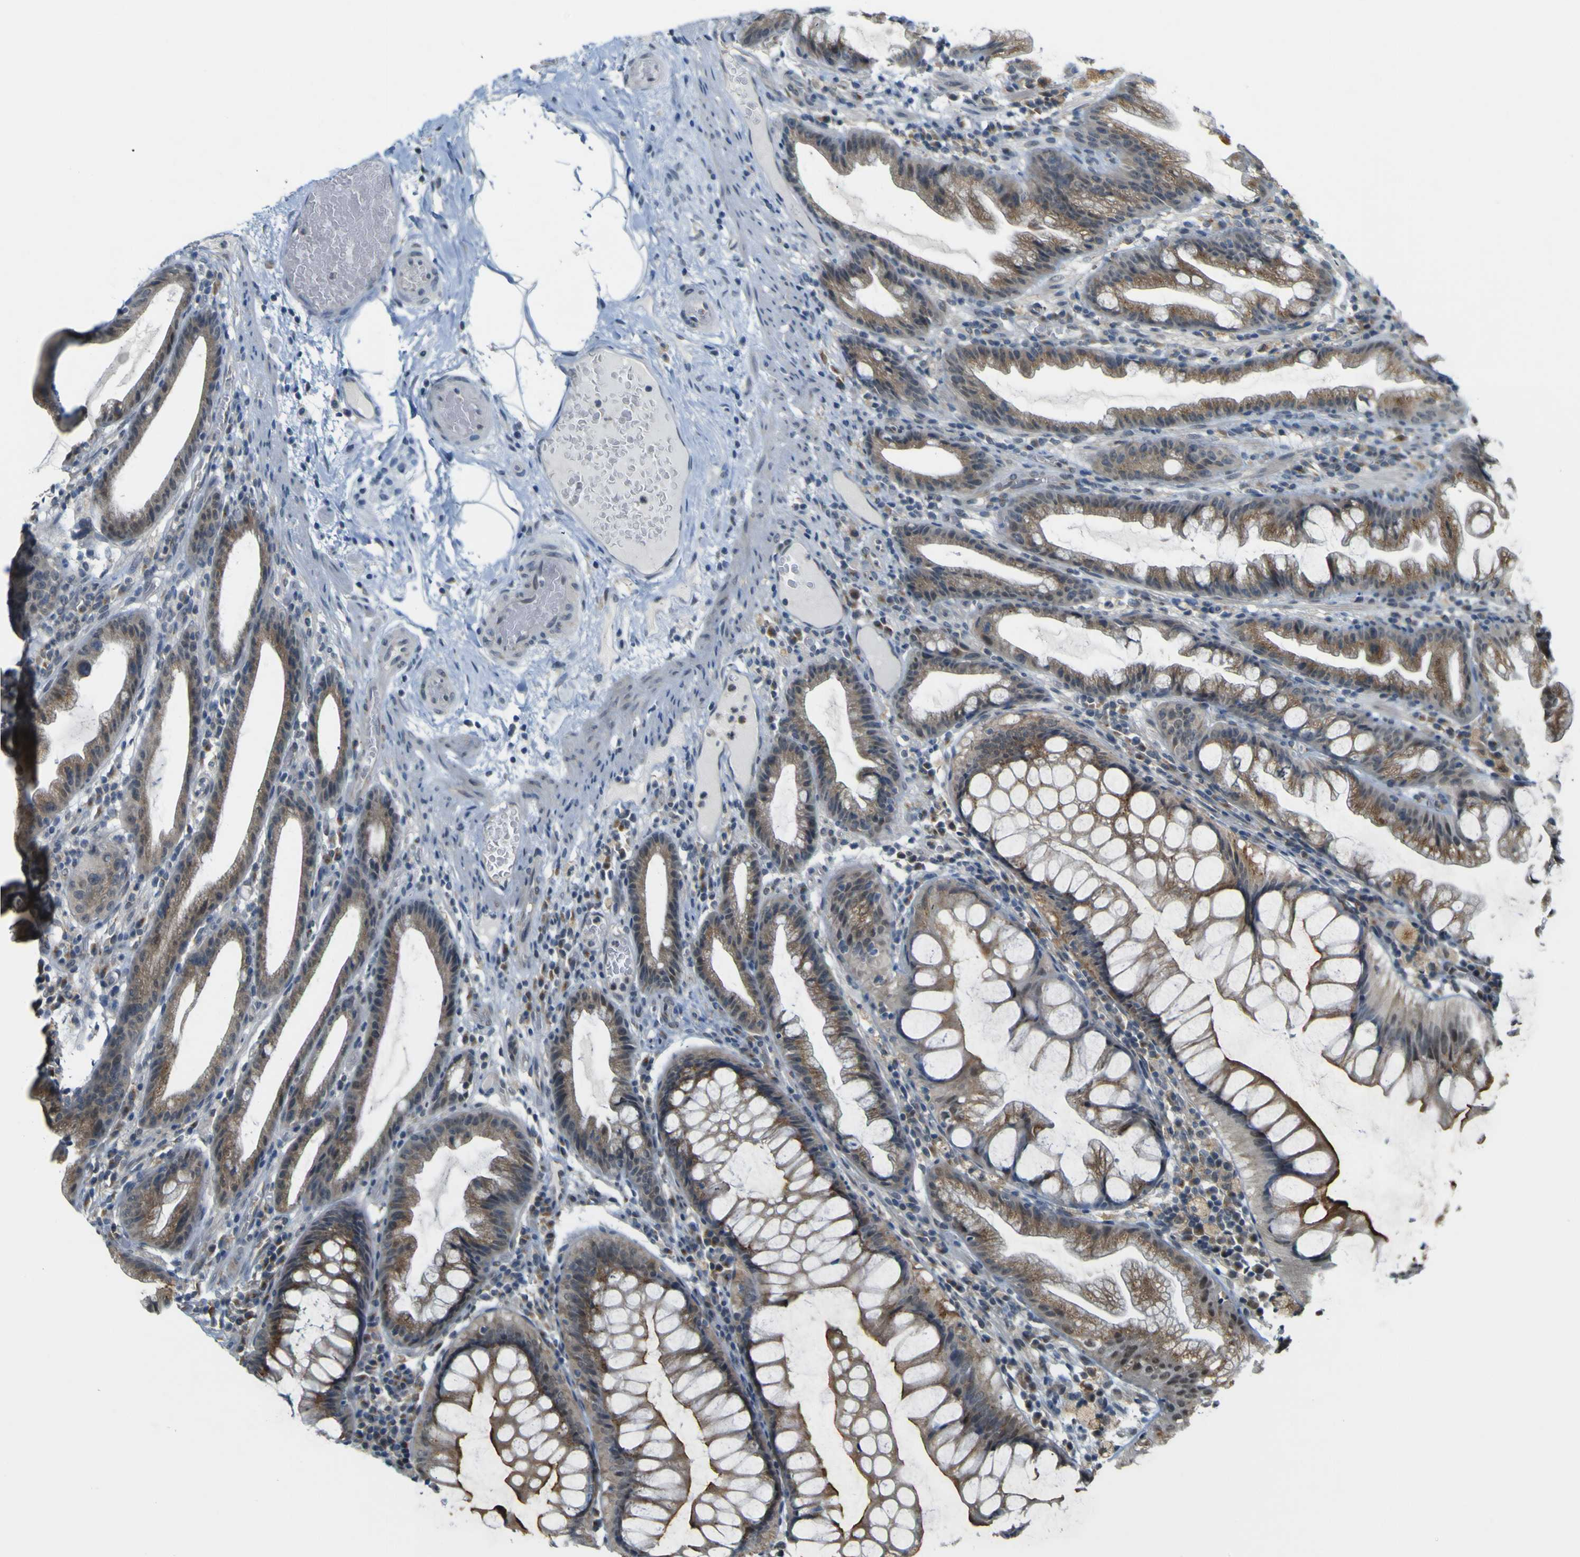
{"staining": {"intensity": "negative", "quantity": "none", "location": "none"}, "tissue": "colon", "cell_type": "Endothelial cells", "image_type": "normal", "snomed": [{"axis": "morphology", "description": "Normal tissue, NOS"}, {"axis": "topography", "description": "Smooth muscle"}, {"axis": "topography", "description": "Colon"}], "caption": "DAB (3,3'-diaminobenzidine) immunohistochemical staining of normal colon shows no significant positivity in endothelial cells.", "gene": "IGF2R", "patient": {"sex": "male", "age": 67}}